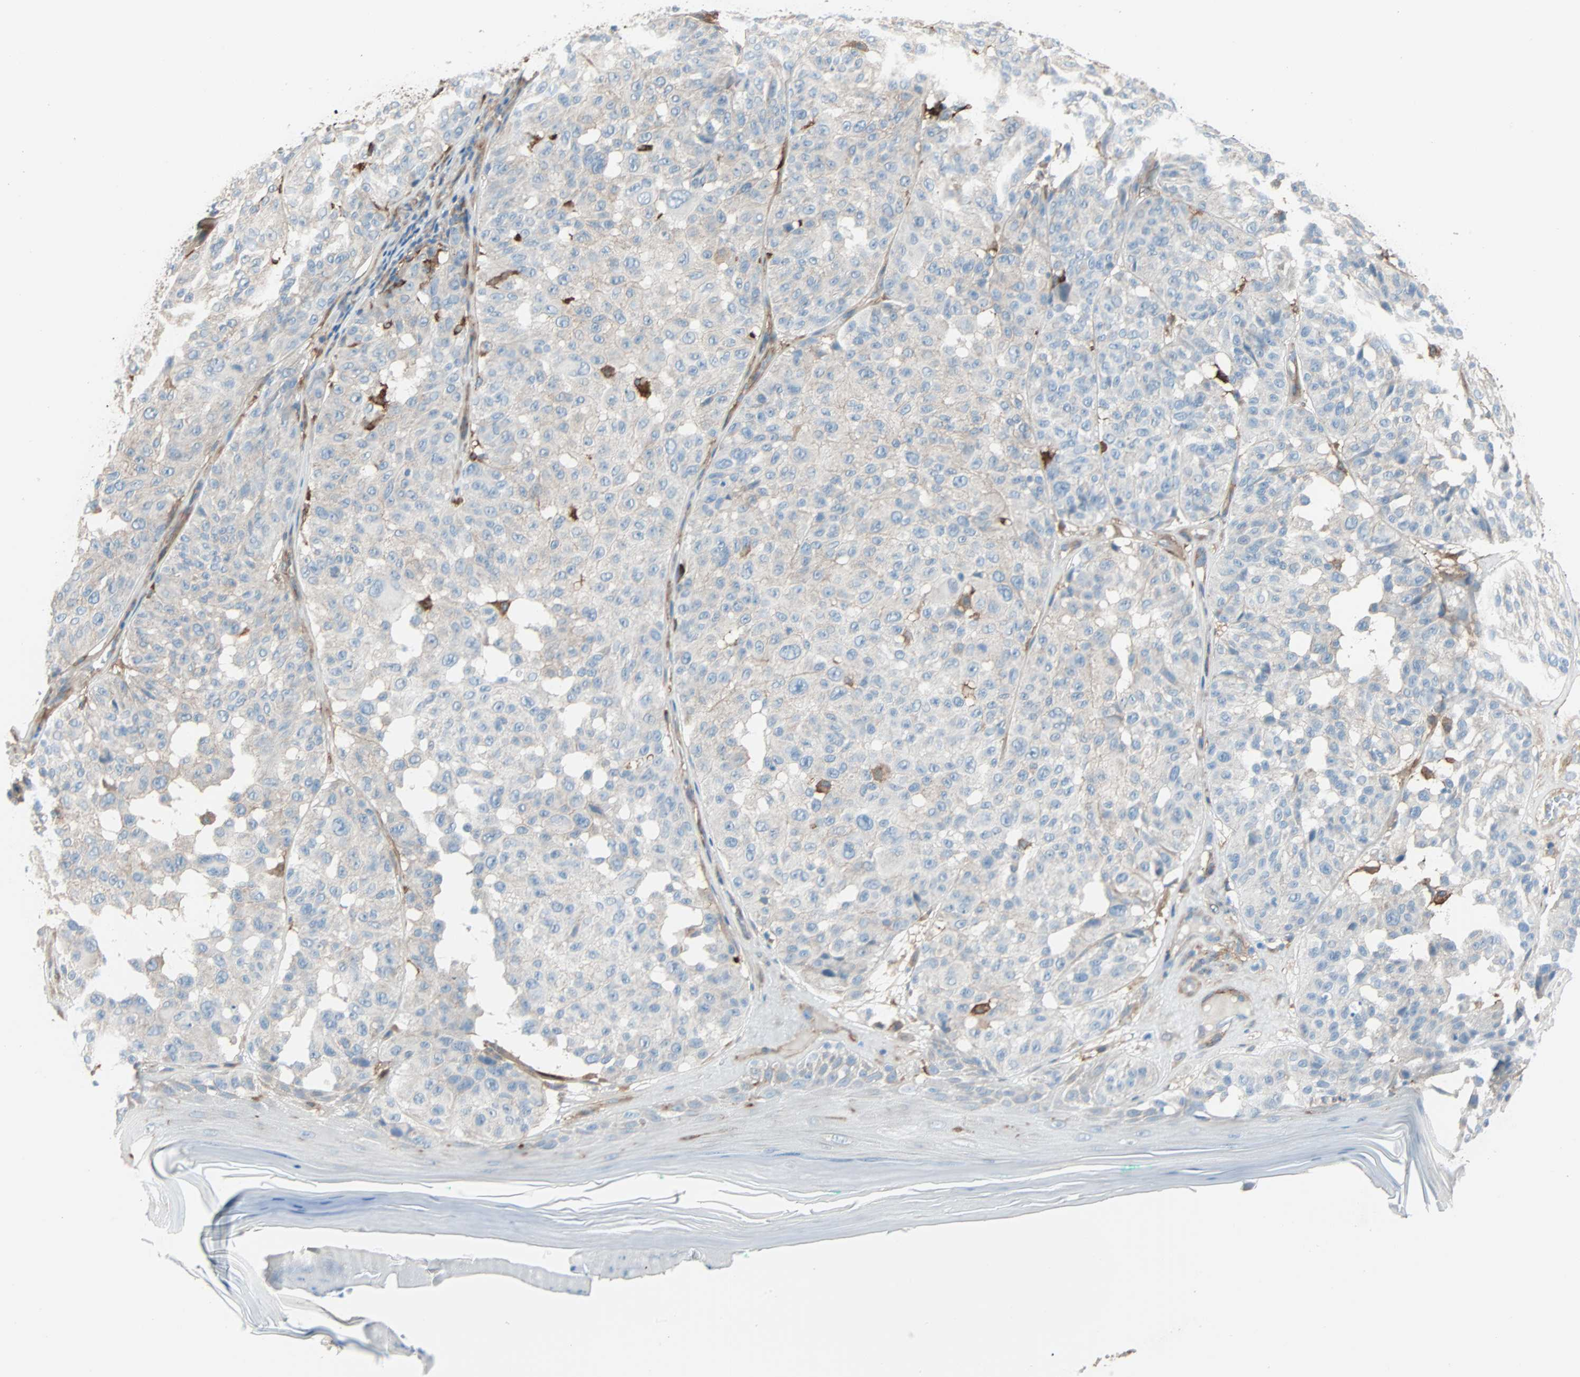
{"staining": {"intensity": "weak", "quantity": "25%-75%", "location": "cytoplasmic/membranous"}, "tissue": "melanoma", "cell_type": "Tumor cells", "image_type": "cancer", "snomed": [{"axis": "morphology", "description": "Malignant melanoma, NOS"}, {"axis": "topography", "description": "Skin"}], "caption": "The histopathology image shows staining of malignant melanoma, revealing weak cytoplasmic/membranous protein staining (brown color) within tumor cells.", "gene": "EPB41L2", "patient": {"sex": "female", "age": 46}}